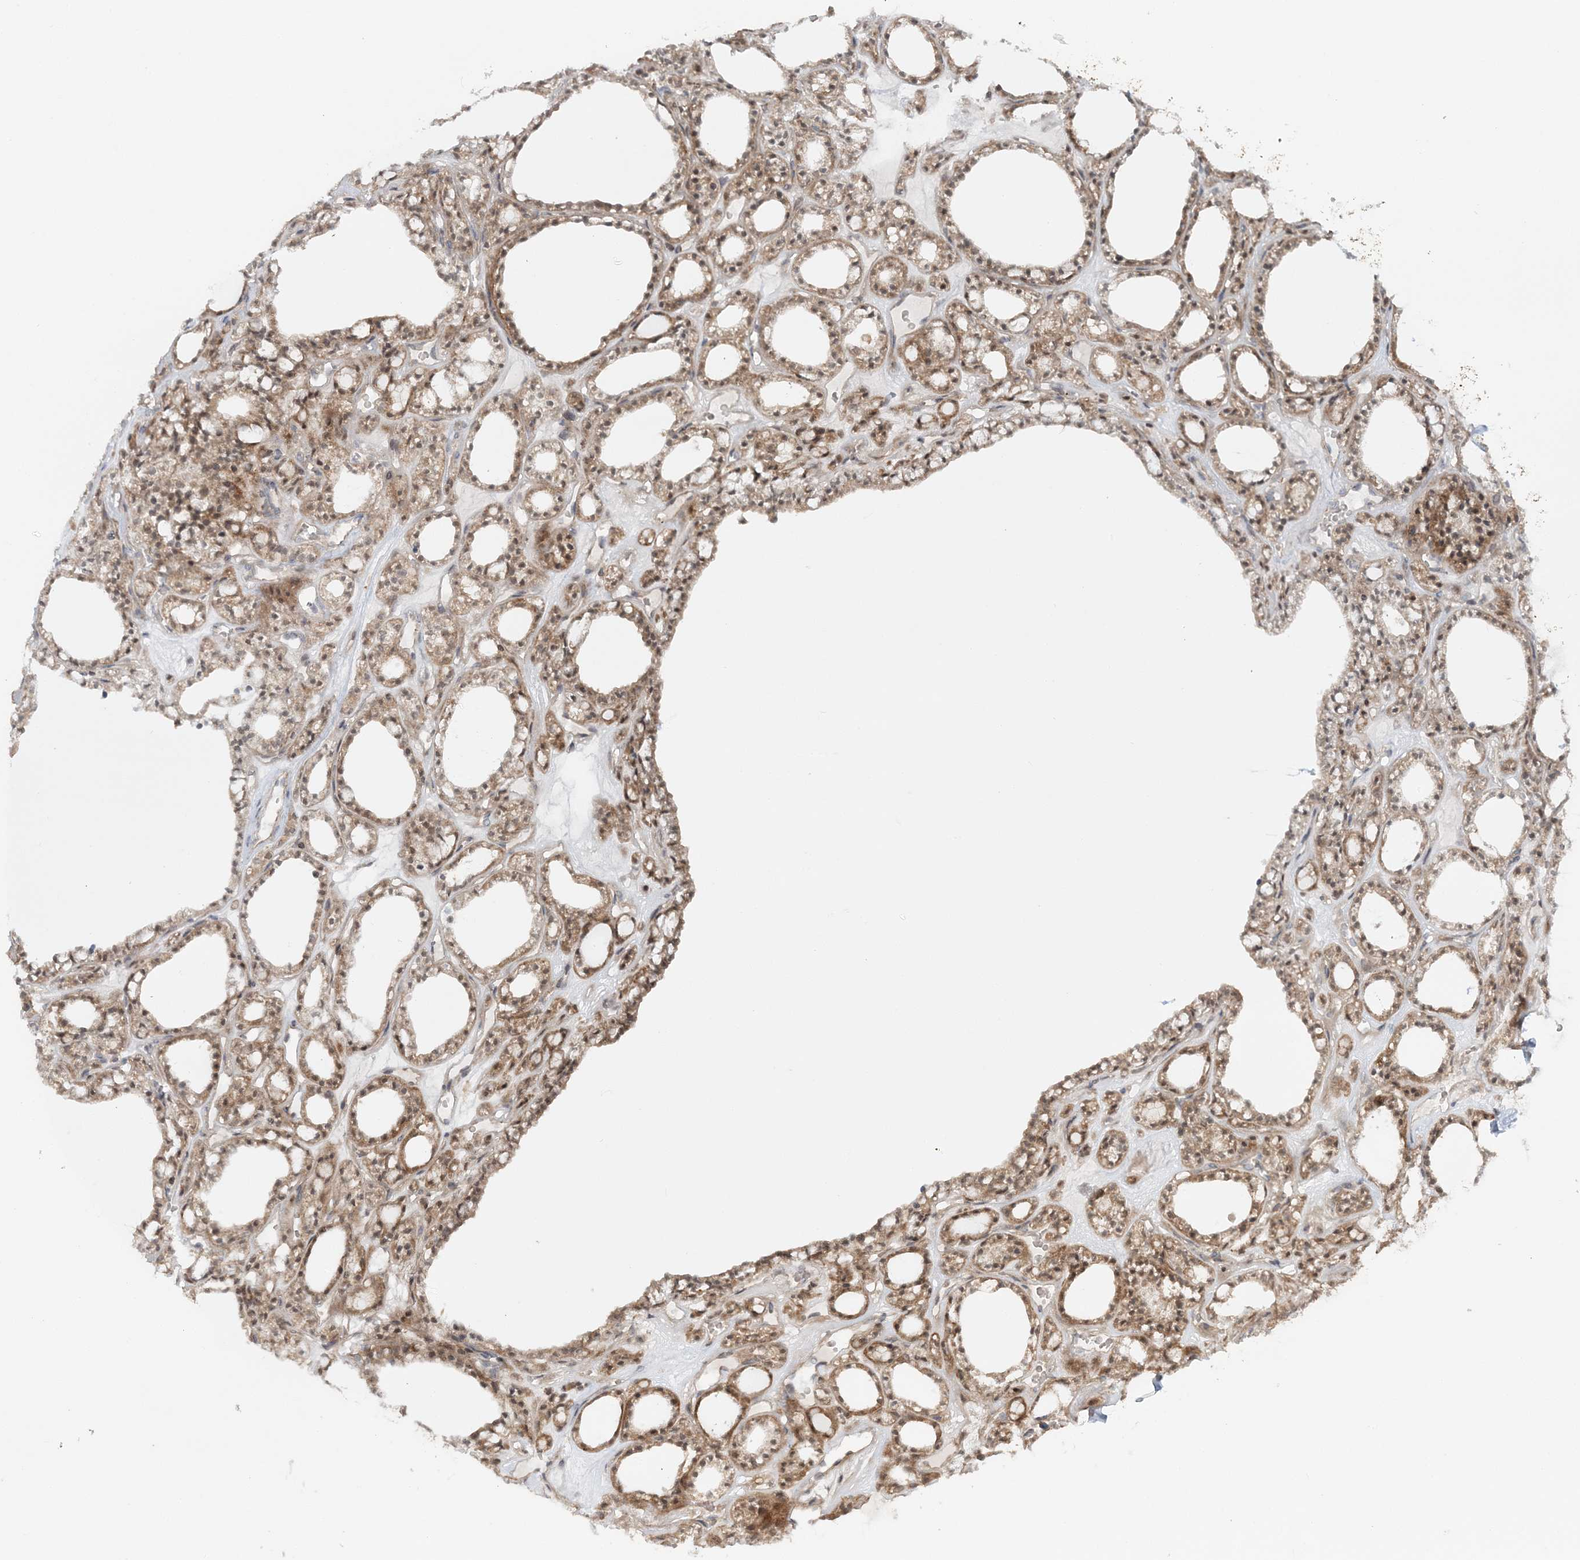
{"staining": {"intensity": "moderate", "quantity": ">75%", "location": "cytoplasmic/membranous,nuclear"}, "tissue": "thyroid gland", "cell_type": "Glandular cells", "image_type": "normal", "snomed": [{"axis": "morphology", "description": "Normal tissue, NOS"}, {"axis": "topography", "description": "Thyroid gland"}], "caption": "Glandular cells demonstrate moderate cytoplasmic/membranous,nuclear staining in about >75% of cells in benign thyroid gland.", "gene": "MOCS2", "patient": {"sex": "female", "age": 28}}